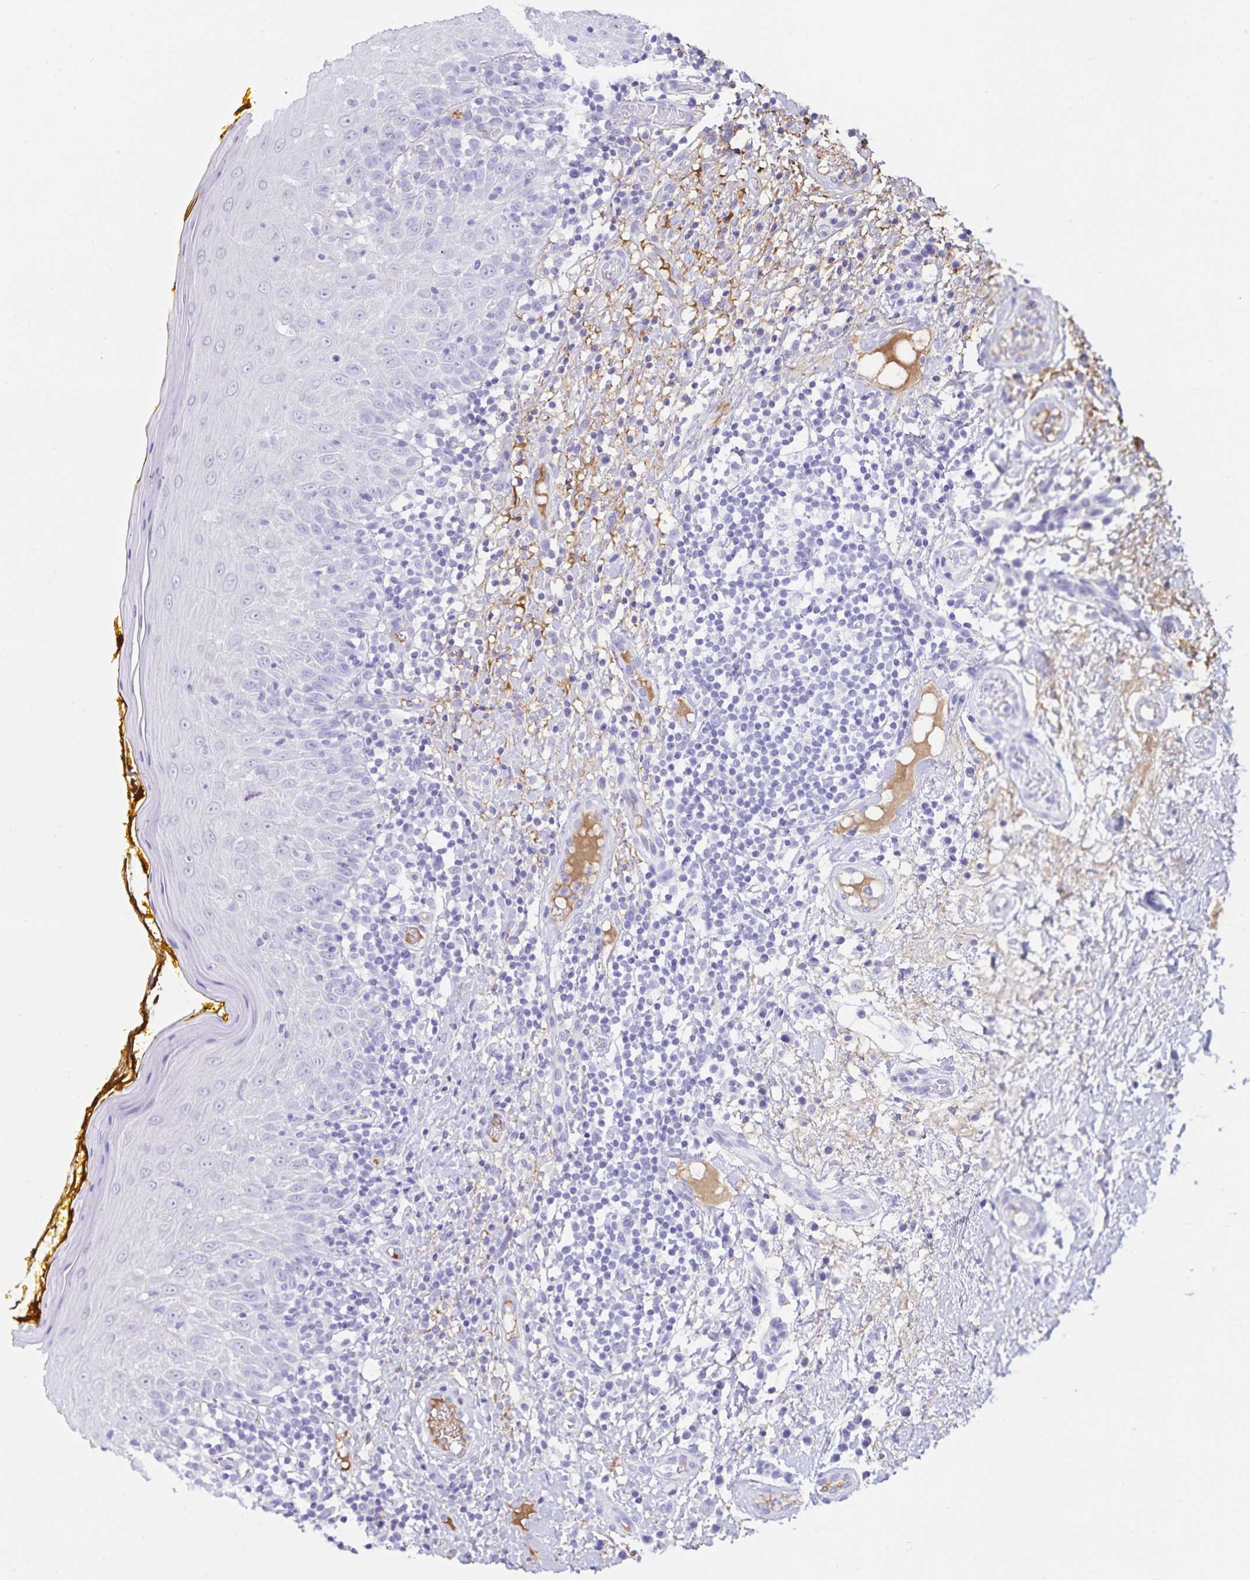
{"staining": {"intensity": "negative", "quantity": "none", "location": "none"}, "tissue": "oral mucosa", "cell_type": "Squamous epithelial cells", "image_type": "normal", "snomed": [{"axis": "morphology", "description": "Normal tissue, NOS"}, {"axis": "topography", "description": "Oral tissue"}, {"axis": "topography", "description": "Tounge, NOS"}], "caption": "DAB immunohistochemical staining of benign human oral mucosa displays no significant staining in squamous epithelial cells. (DAB (3,3'-diaminobenzidine) immunohistochemistry (IHC) with hematoxylin counter stain).", "gene": "FGG", "patient": {"sex": "female", "age": 58}}